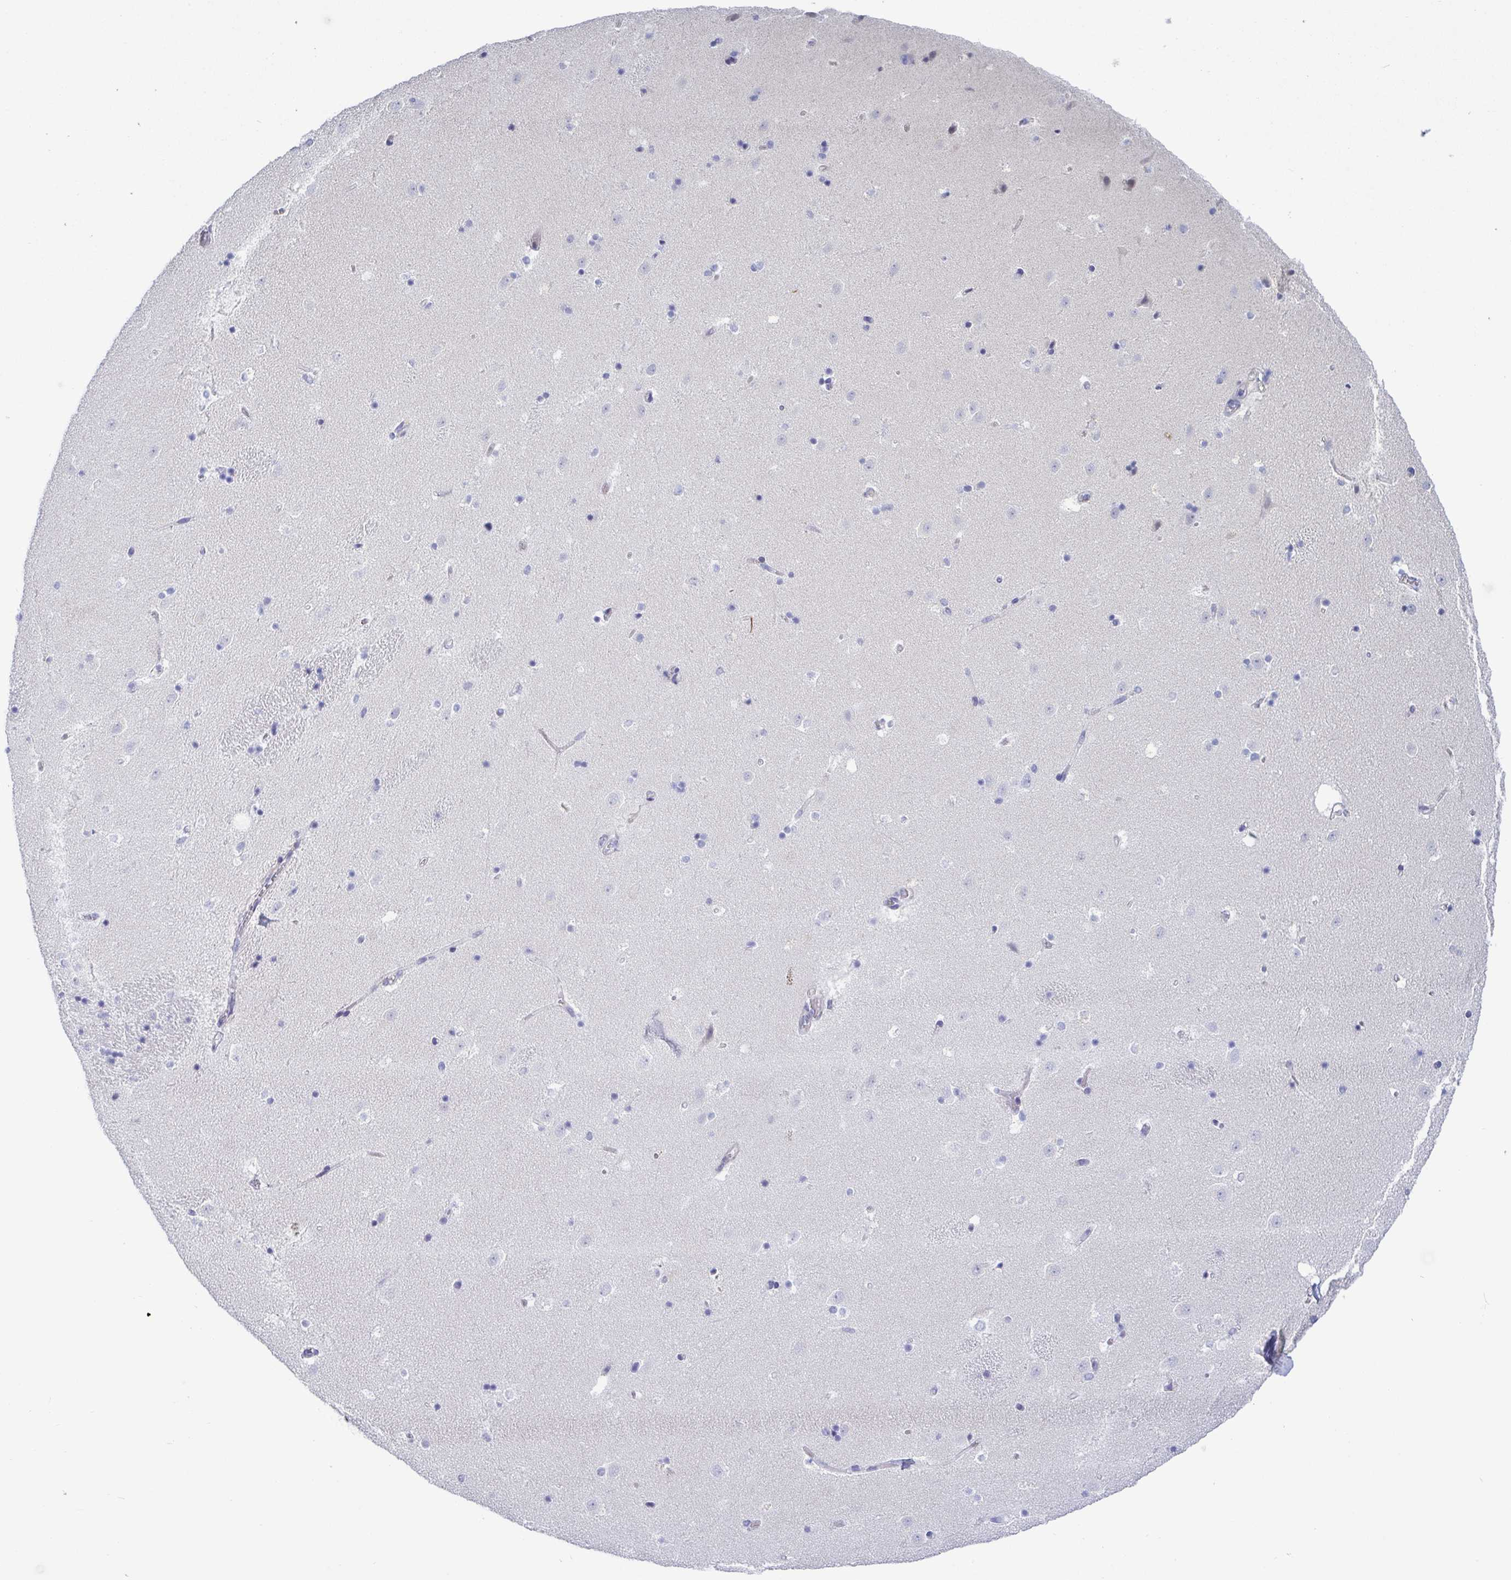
{"staining": {"intensity": "negative", "quantity": "none", "location": "none"}, "tissue": "caudate", "cell_type": "Glial cells", "image_type": "normal", "snomed": [{"axis": "morphology", "description": "Normal tissue, NOS"}, {"axis": "topography", "description": "Lateral ventricle wall"}], "caption": "Protein analysis of normal caudate shows no significant positivity in glial cells. (DAB (3,3'-diaminobenzidine) immunohistochemistry with hematoxylin counter stain).", "gene": "TAS2R38", "patient": {"sex": "male", "age": 37}}